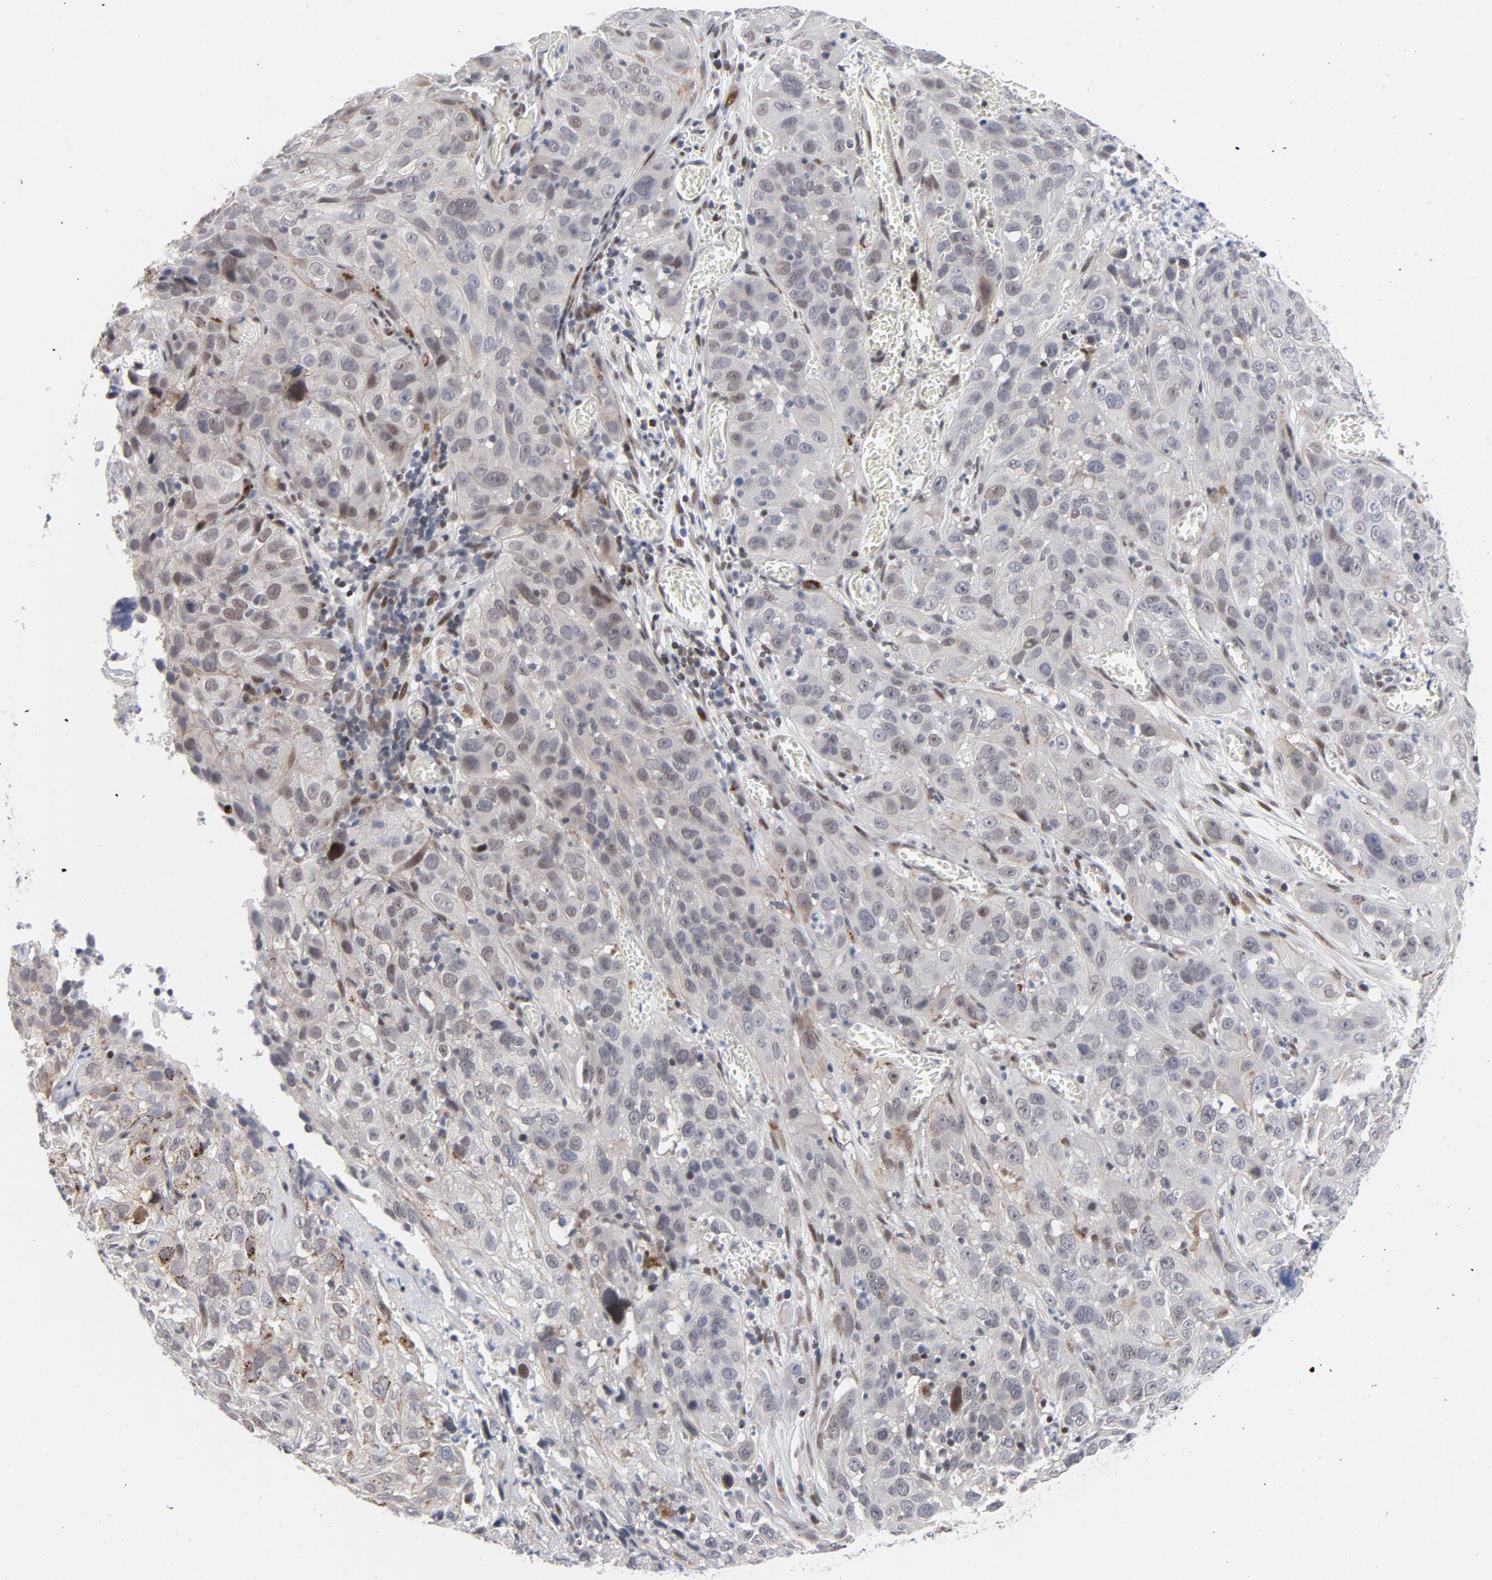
{"staining": {"intensity": "weak", "quantity": "<25%", "location": "nuclear"}, "tissue": "cervical cancer", "cell_type": "Tumor cells", "image_type": "cancer", "snomed": [{"axis": "morphology", "description": "Squamous cell carcinoma, NOS"}, {"axis": "topography", "description": "Cervix"}], "caption": "Immunohistochemistry (IHC) photomicrograph of neoplastic tissue: human cervical squamous cell carcinoma stained with DAB (3,3'-diaminobenzidine) reveals no significant protein staining in tumor cells. (Brightfield microscopy of DAB (3,3'-diaminobenzidine) immunohistochemistry at high magnification).", "gene": "NFIC", "patient": {"sex": "female", "age": 32}}